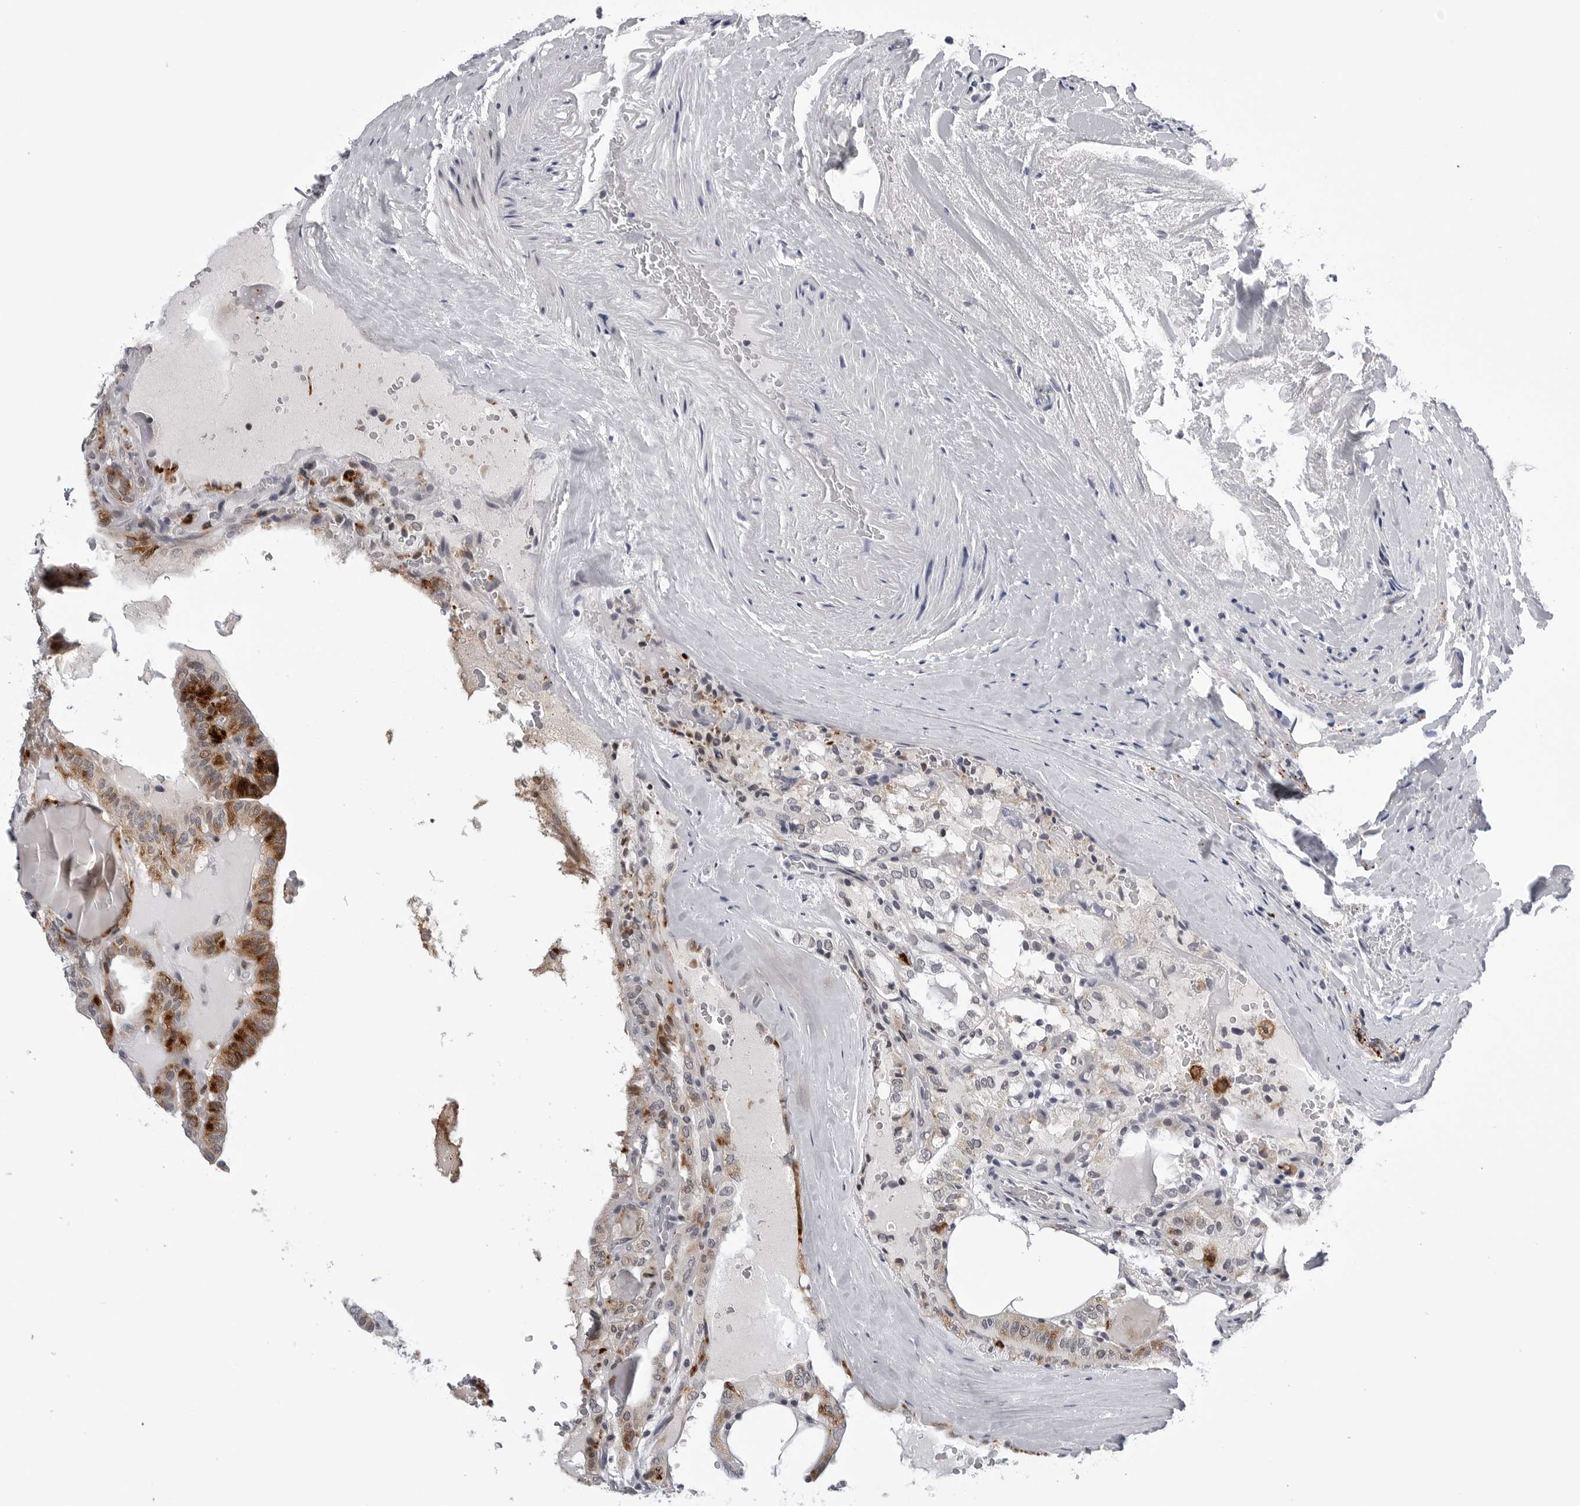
{"staining": {"intensity": "moderate", "quantity": "25%-75%", "location": "cytoplasmic/membranous"}, "tissue": "thyroid cancer", "cell_type": "Tumor cells", "image_type": "cancer", "snomed": [{"axis": "morphology", "description": "Papillary adenocarcinoma, NOS"}, {"axis": "topography", "description": "Thyroid gland"}], "caption": "Tumor cells demonstrate medium levels of moderate cytoplasmic/membranous expression in about 25%-75% of cells in human thyroid cancer (papillary adenocarcinoma). (brown staining indicates protein expression, while blue staining denotes nuclei).", "gene": "CDK20", "patient": {"sex": "male", "age": 77}}